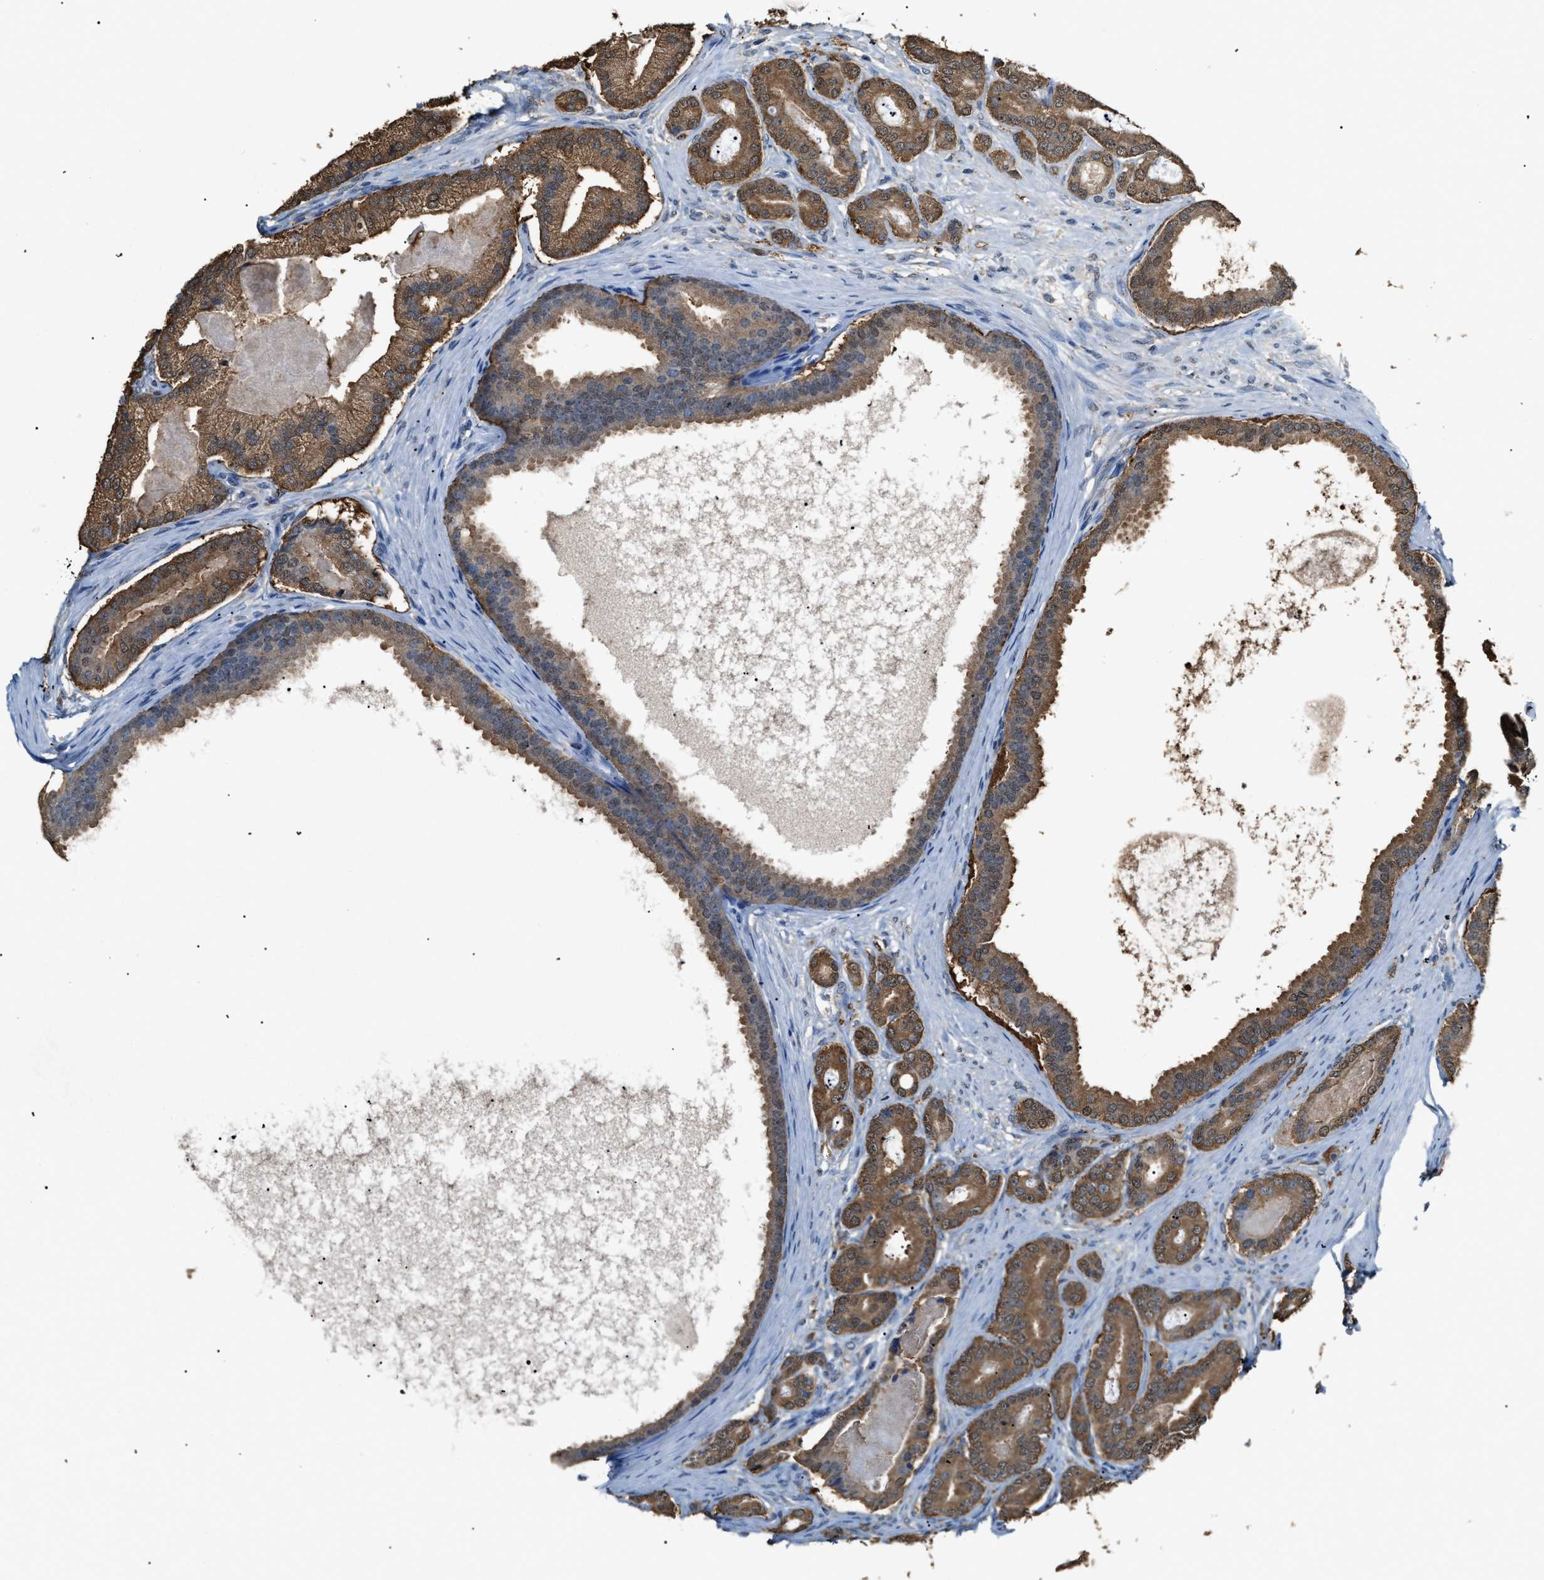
{"staining": {"intensity": "strong", "quantity": ">75%", "location": "cytoplasmic/membranous"}, "tissue": "prostate cancer", "cell_type": "Tumor cells", "image_type": "cancer", "snomed": [{"axis": "morphology", "description": "Adenocarcinoma, High grade"}, {"axis": "topography", "description": "Prostate"}], "caption": "Prostate cancer (adenocarcinoma (high-grade)) stained with immunohistochemistry shows strong cytoplasmic/membranous positivity in approximately >75% of tumor cells. (DAB IHC, brown staining for protein, blue staining for nuclei).", "gene": "GCN1", "patient": {"sex": "male", "age": 60}}